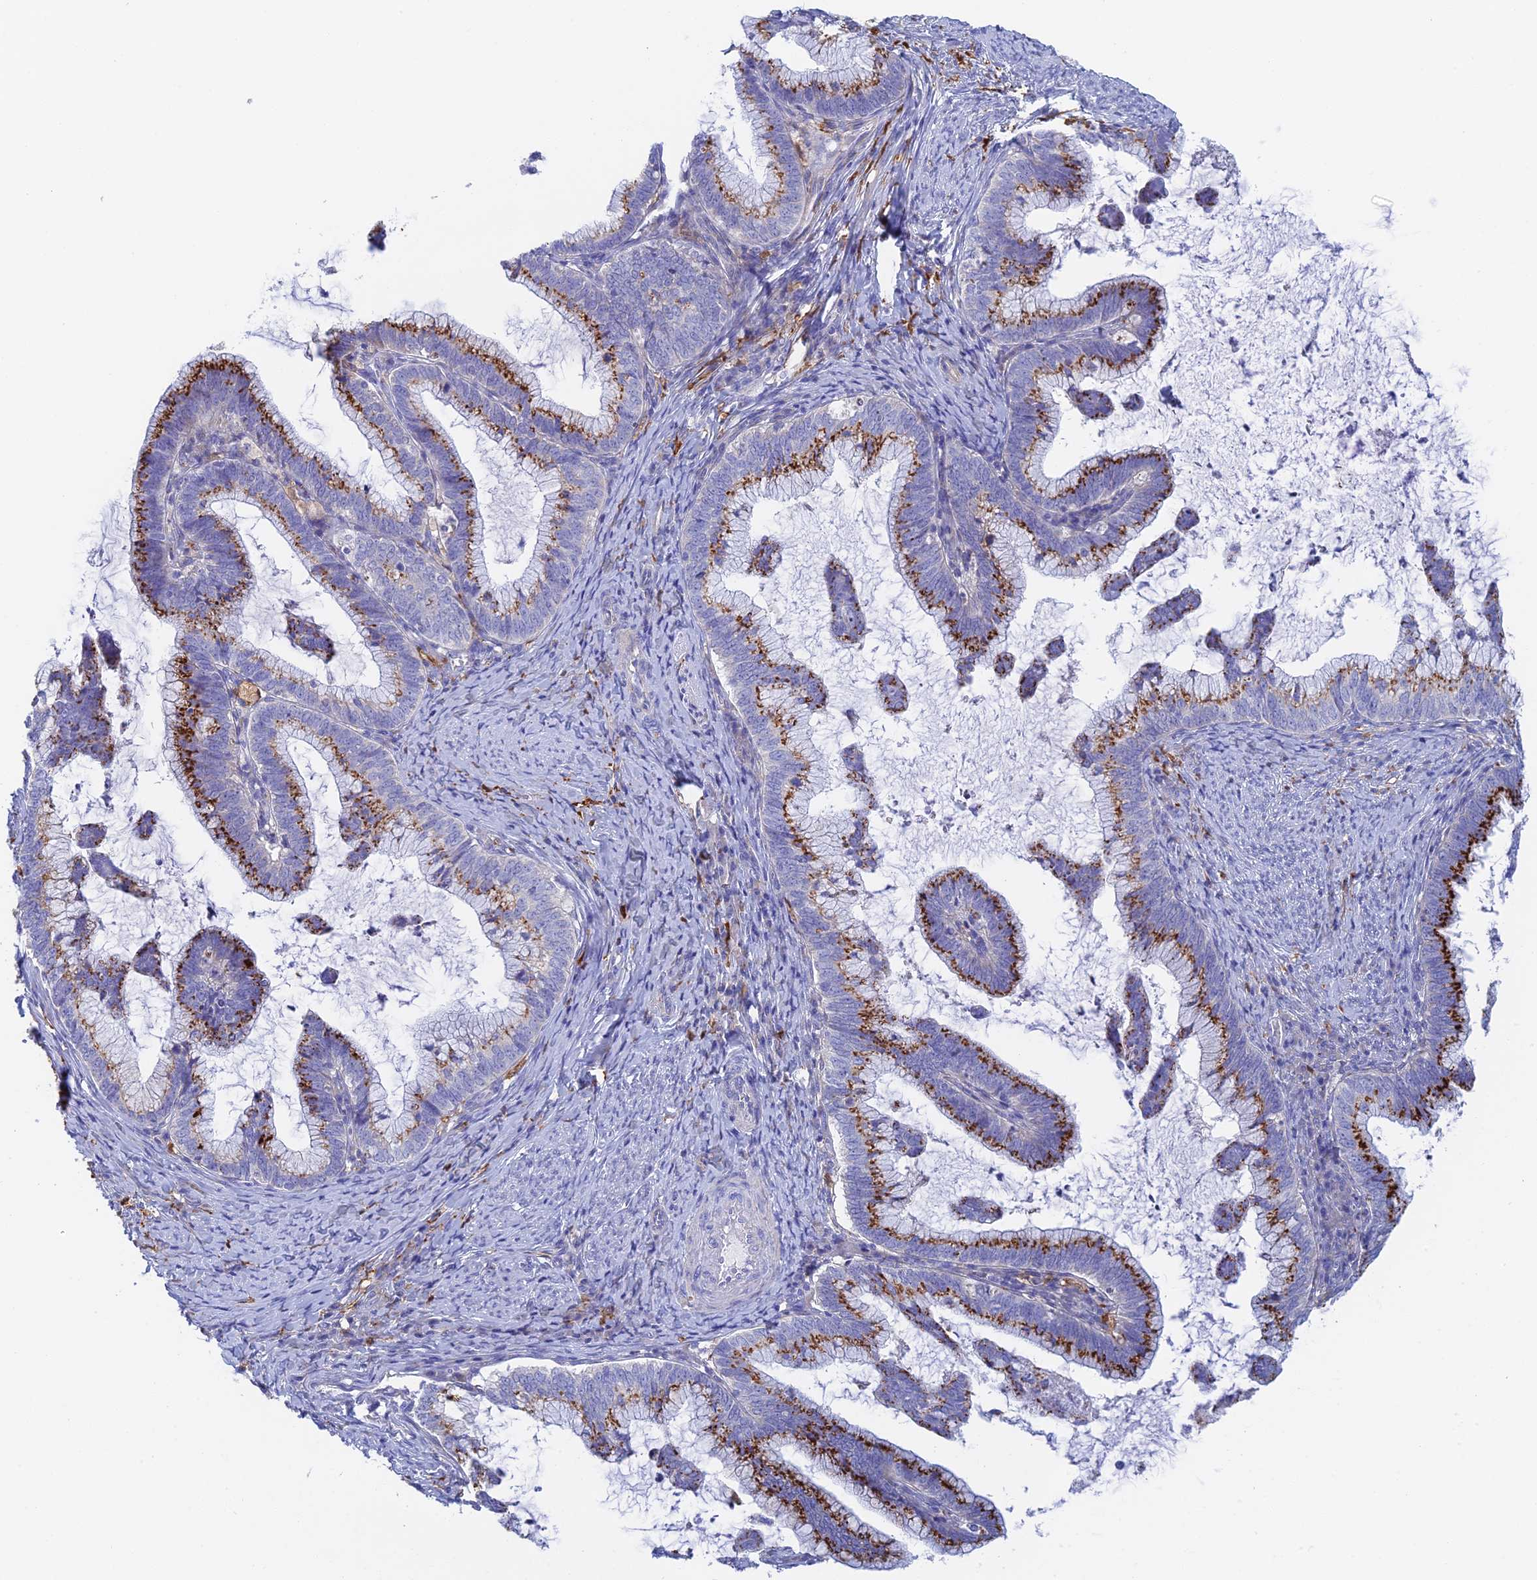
{"staining": {"intensity": "strong", "quantity": ">75%", "location": "cytoplasmic/membranous"}, "tissue": "cervical cancer", "cell_type": "Tumor cells", "image_type": "cancer", "snomed": [{"axis": "morphology", "description": "Adenocarcinoma, NOS"}, {"axis": "topography", "description": "Cervix"}], "caption": "Cervical cancer stained with immunohistochemistry (IHC) shows strong cytoplasmic/membranous expression in about >75% of tumor cells.", "gene": "SLC24A3", "patient": {"sex": "female", "age": 36}}